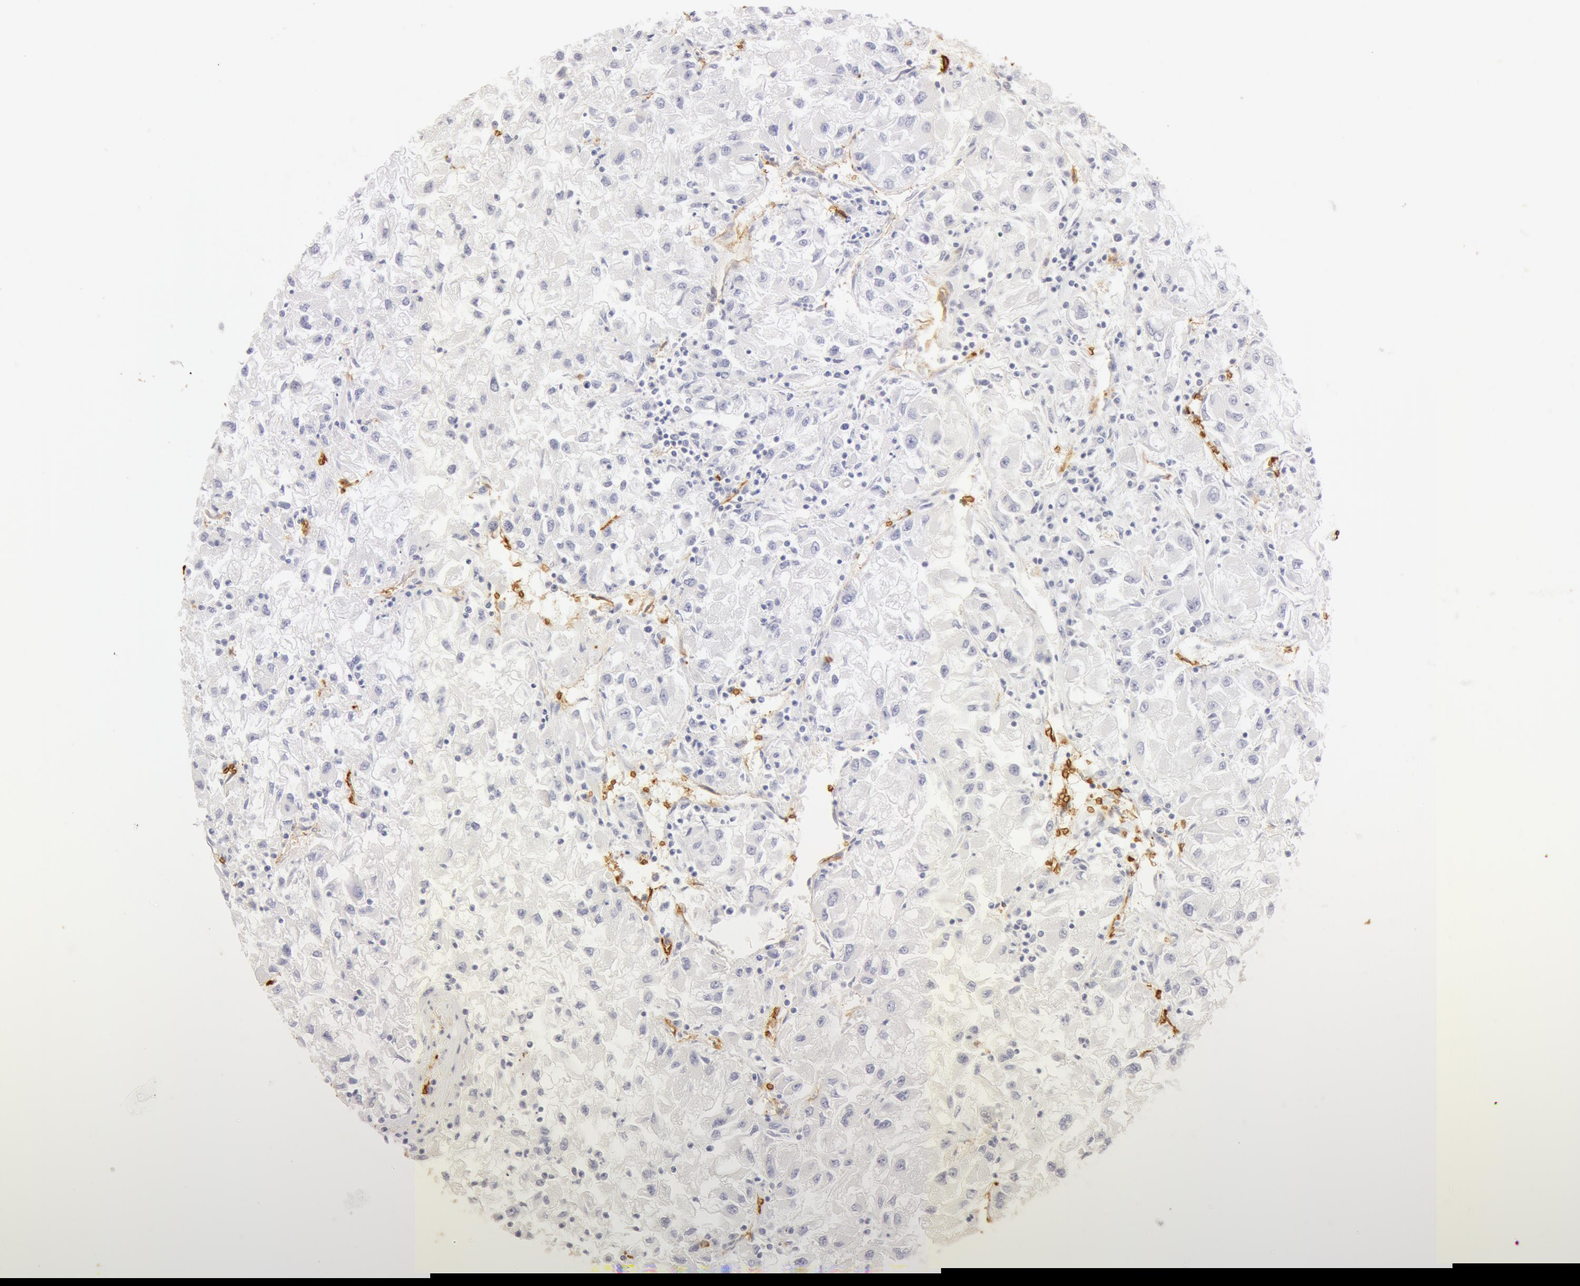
{"staining": {"intensity": "negative", "quantity": "none", "location": "none"}, "tissue": "renal cancer", "cell_type": "Tumor cells", "image_type": "cancer", "snomed": [{"axis": "morphology", "description": "Adenocarcinoma, NOS"}, {"axis": "topography", "description": "Kidney"}], "caption": "Immunohistochemical staining of renal cancer reveals no significant staining in tumor cells. (DAB (3,3'-diaminobenzidine) immunohistochemistry with hematoxylin counter stain).", "gene": "AQP1", "patient": {"sex": "male", "age": 59}}